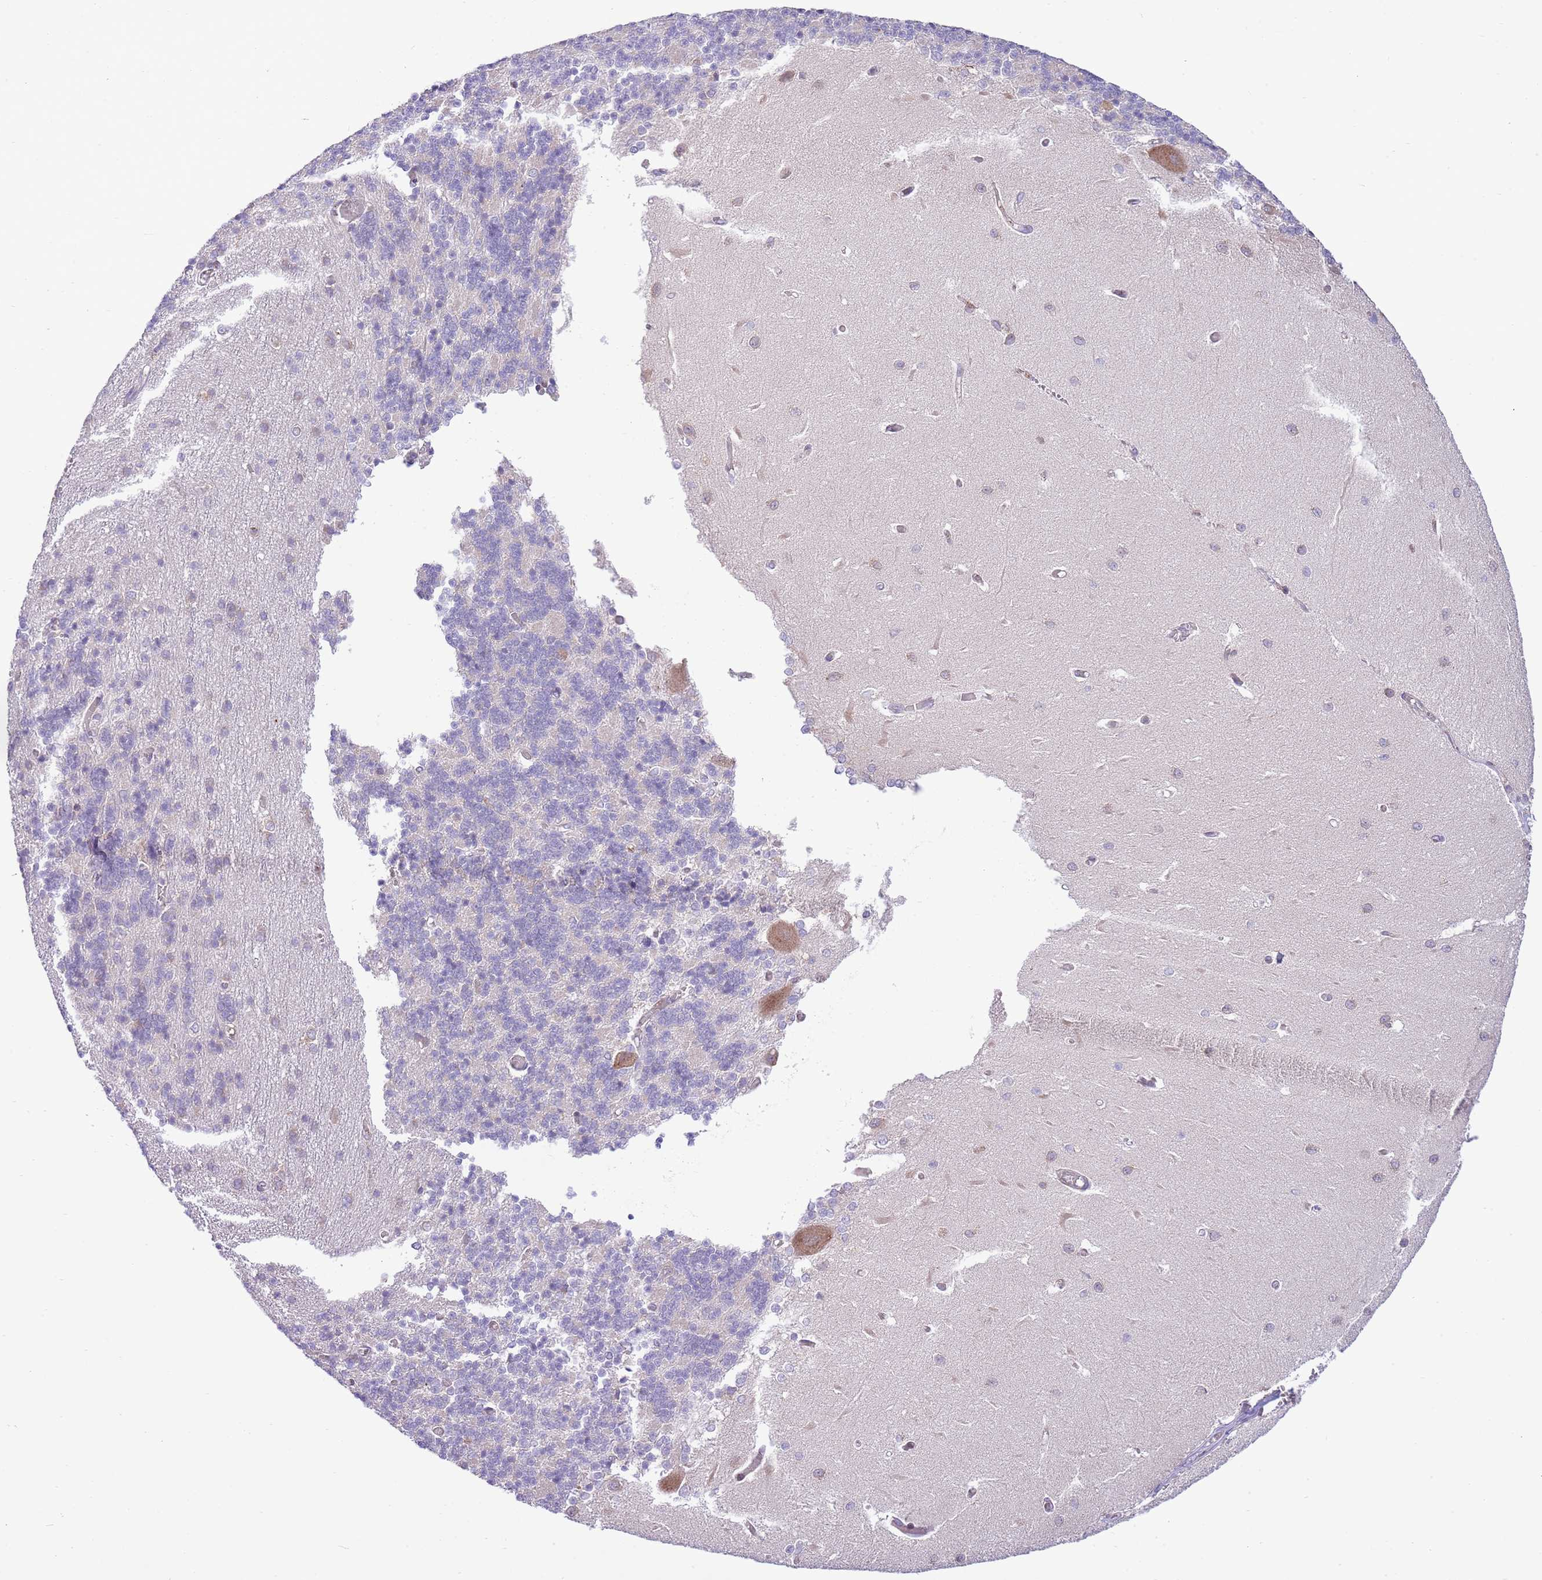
{"staining": {"intensity": "negative", "quantity": "none", "location": "none"}, "tissue": "cerebellum", "cell_type": "Cells in granular layer", "image_type": "normal", "snomed": [{"axis": "morphology", "description": "Normal tissue, NOS"}, {"axis": "topography", "description": "Cerebellum"}], "caption": "Cerebellum stained for a protein using immunohistochemistry (IHC) demonstrates no staining cells in granular layer.", "gene": "DAND5", "patient": {"sex": "male", "age": 37}}